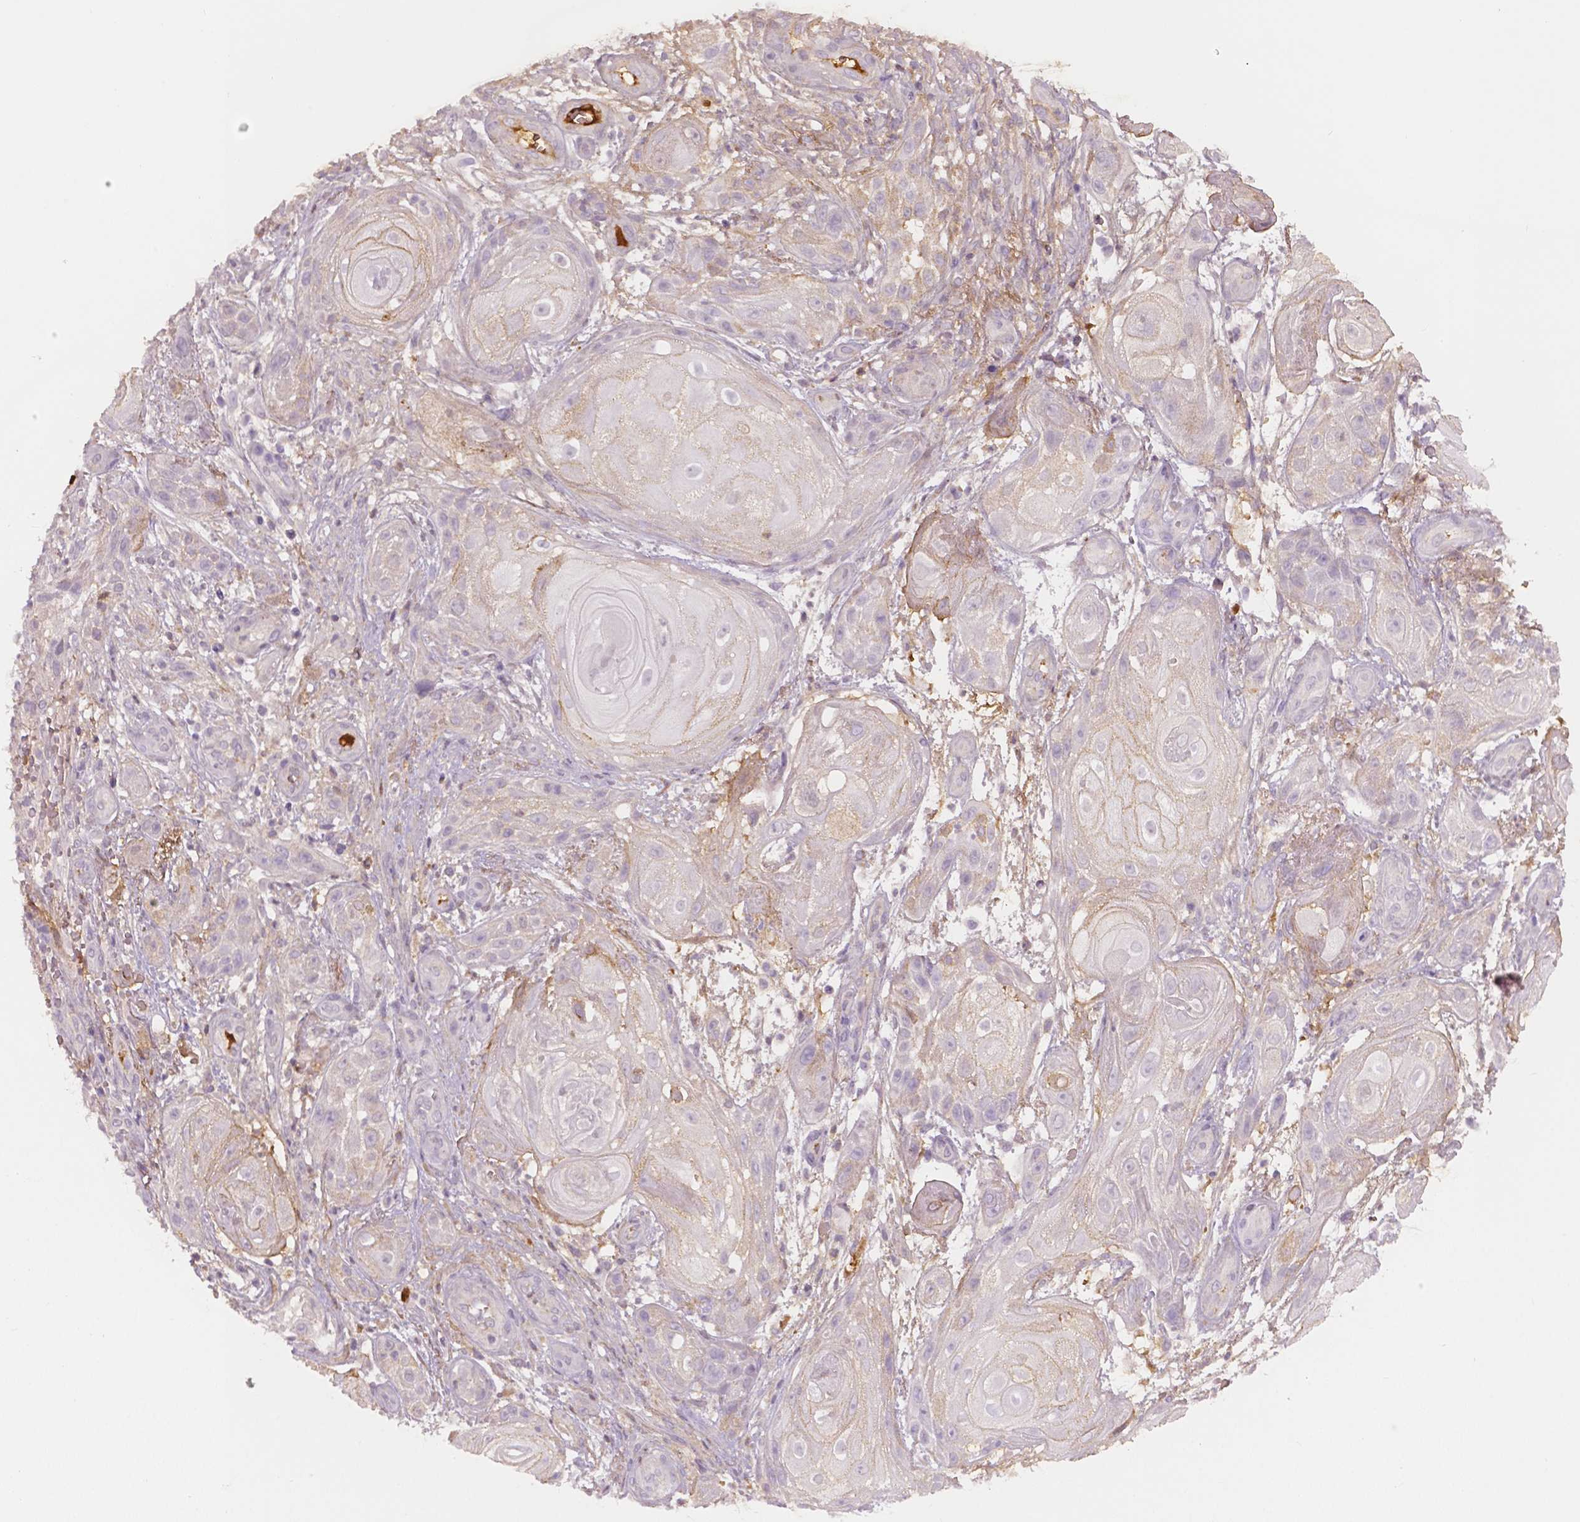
{"staining": {"intensity": "negative", "quantity": "none", "location": "none"}, "tissue": "skin cancer", "cell_type": "Tumor cells", "image_type": "cancer", "snomed": [{"axis": "morphology", "description": "Squamous cell carcinoma, NOS"}, {"axis": "topography", "description": "Skin"}], "caption": "Photomicrograph shows no protein expression in tumor cells of skin squamous cell carcinoma tissue.", "gene": "APOA4", "patient": {"sex": "male", "age": 62}}